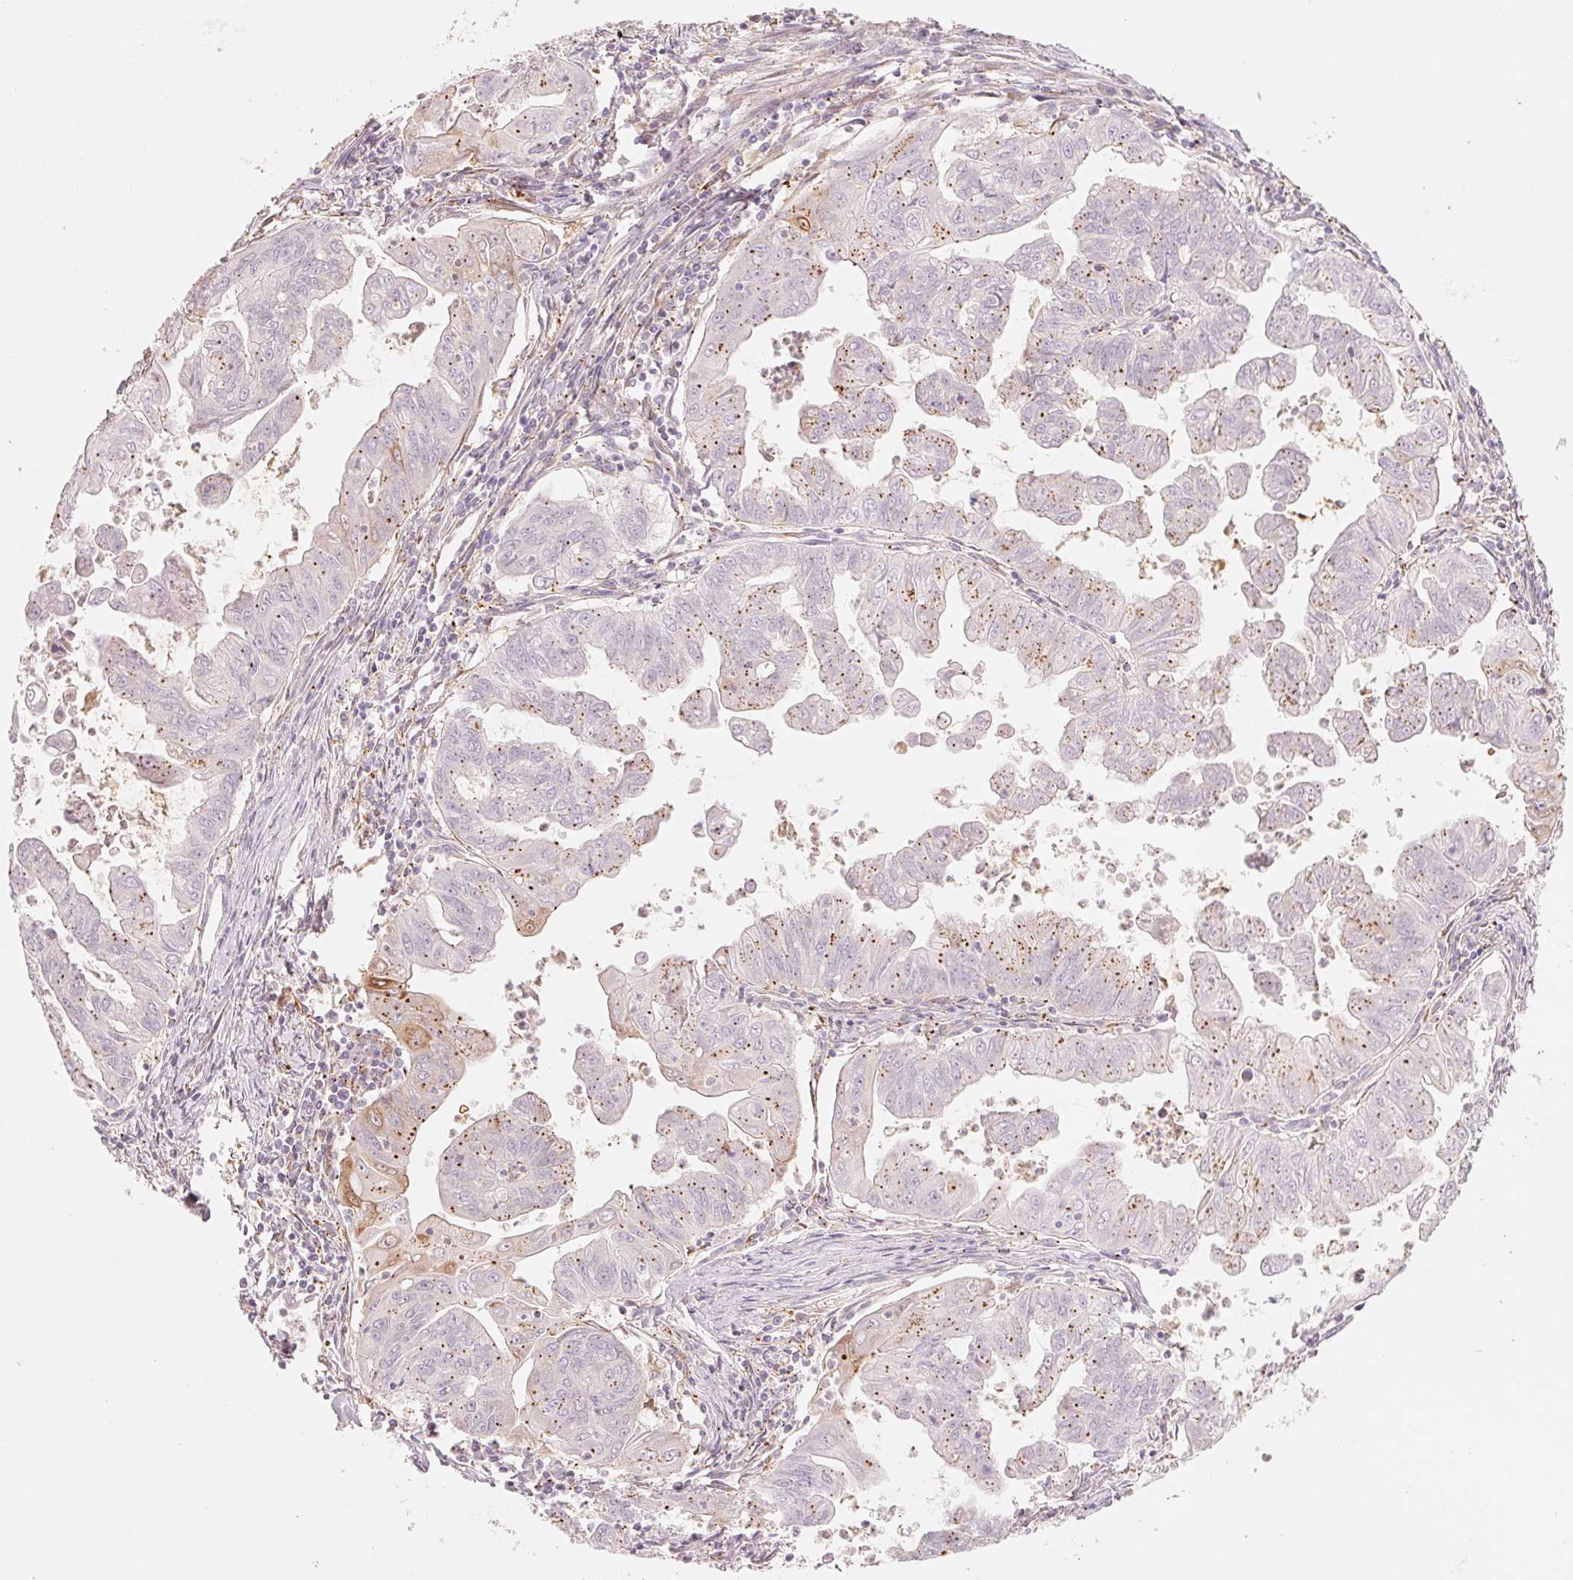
{"staining": {"intensity": "weak", "quantity": "25%-75%", "location": "cytoplasmic/membranous"}, "tissue": "stomach cancer", "cell_type": "Tumor cells", "image_type": "cancer", "snomed": [{"axis": "morphology", "description": "Adenocarcinoma, NOS"}, {"axis": "topography", "description": "Stomach, upper"}], "caption": "Immunohistochemical staining of stomach cancer displays weak cytoplasmic/membranous protein positivity in about 25%-75% of tumor cells.", "gene": "SLC17A4", "patient": {"sex": "male", "age": 80}}